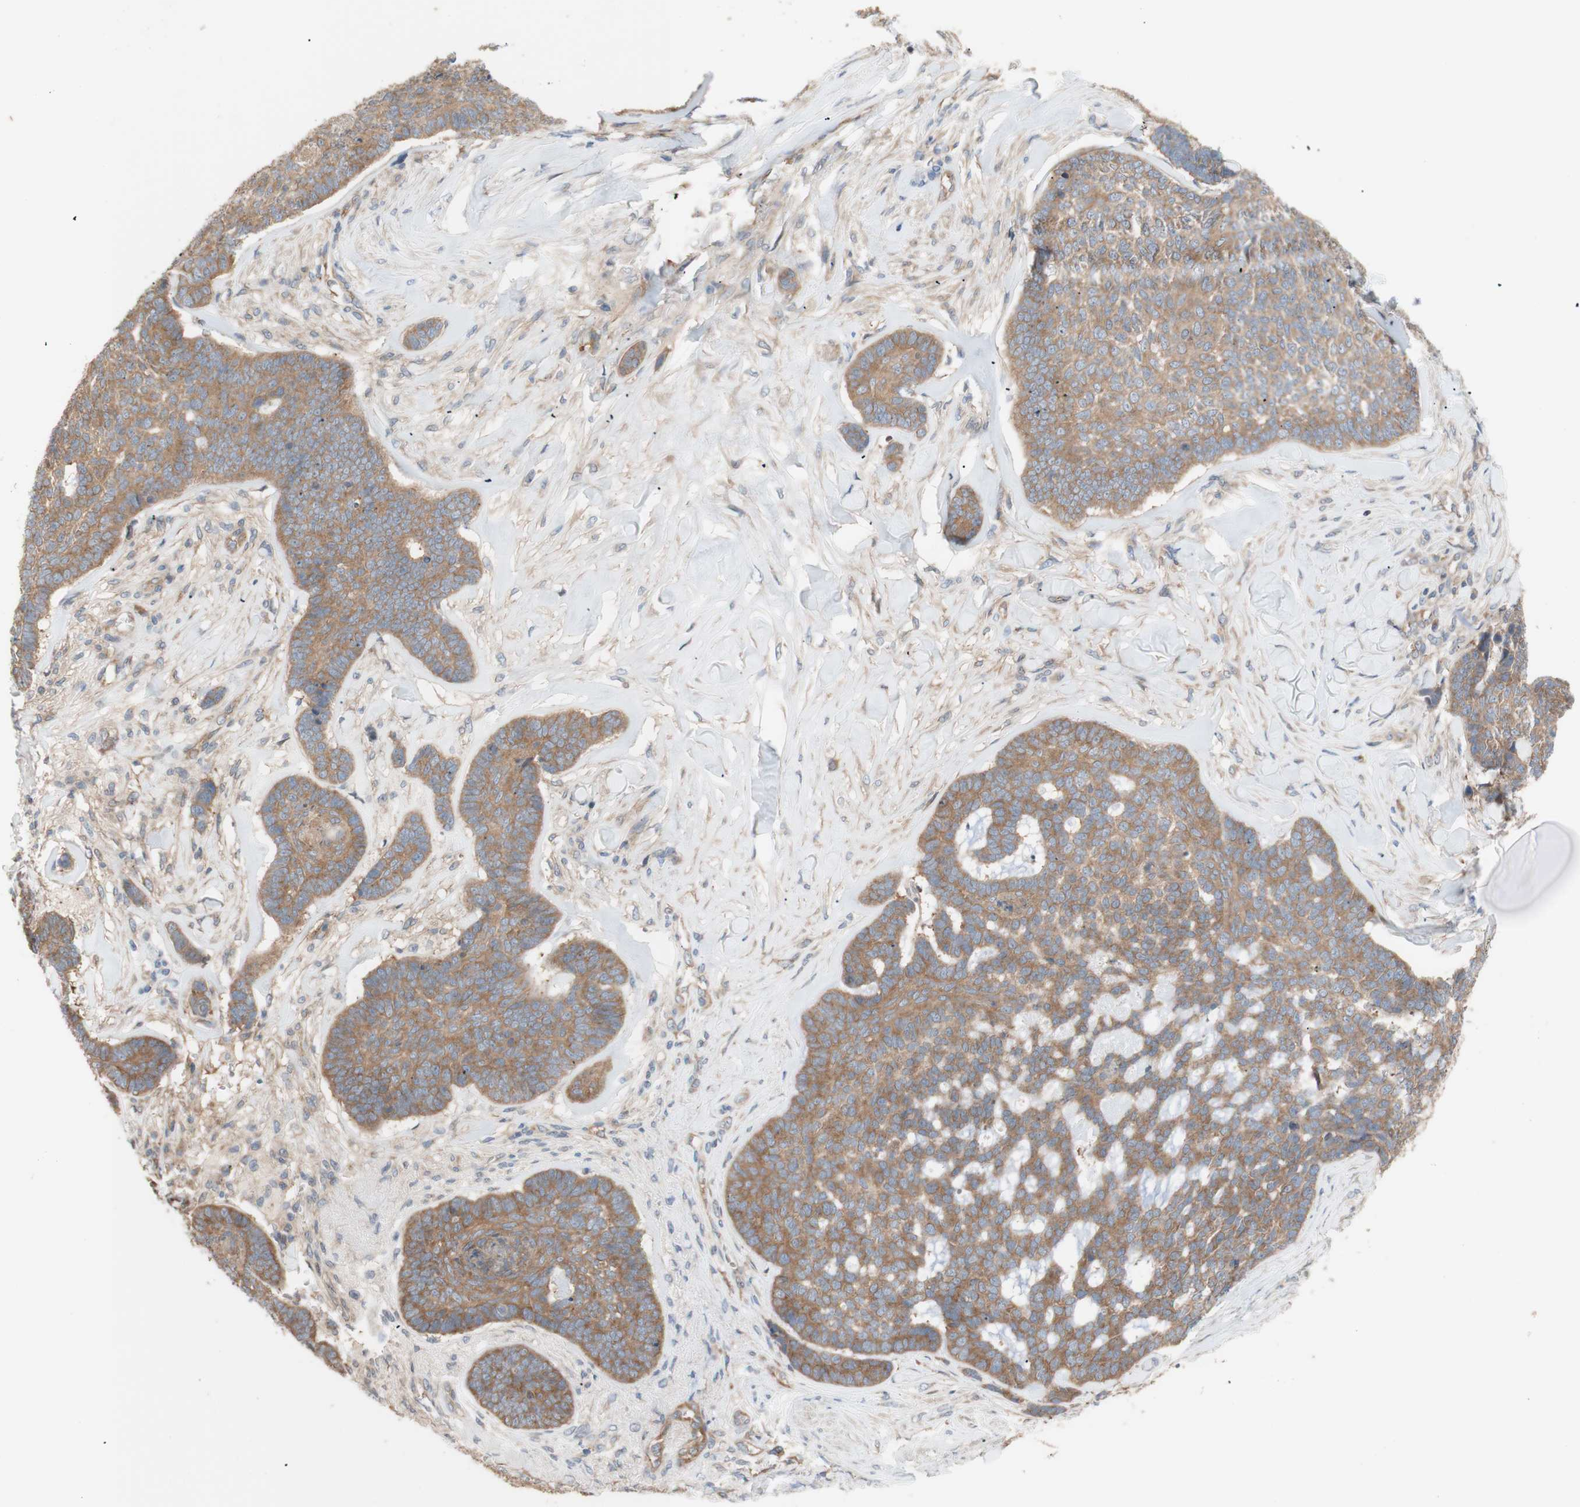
{"staining": {"intensity": "moderate", "quantity": ">75%", "location": "cytoplasmic/membranous"}, "tissue": "skin cancer", "cell_type": "Tumor cells", "image_type": "cancer", "snomed": [{"axis": "morphology", "description": "Basal cell carcinoma"}, {"axis": "topography", "description": "Skin"}], "caption": "Immunohistochemistry (IHC) histopathology image of human skin cancer (basal cell carcinoma) stained for a protein (brown), which reveals medium levels of moderate cytoplasmic/membranous expression in approximately >75% of tumor cells.", "gene": "DYNLRB1", "patient": {"sex": "male", "age": 84}}